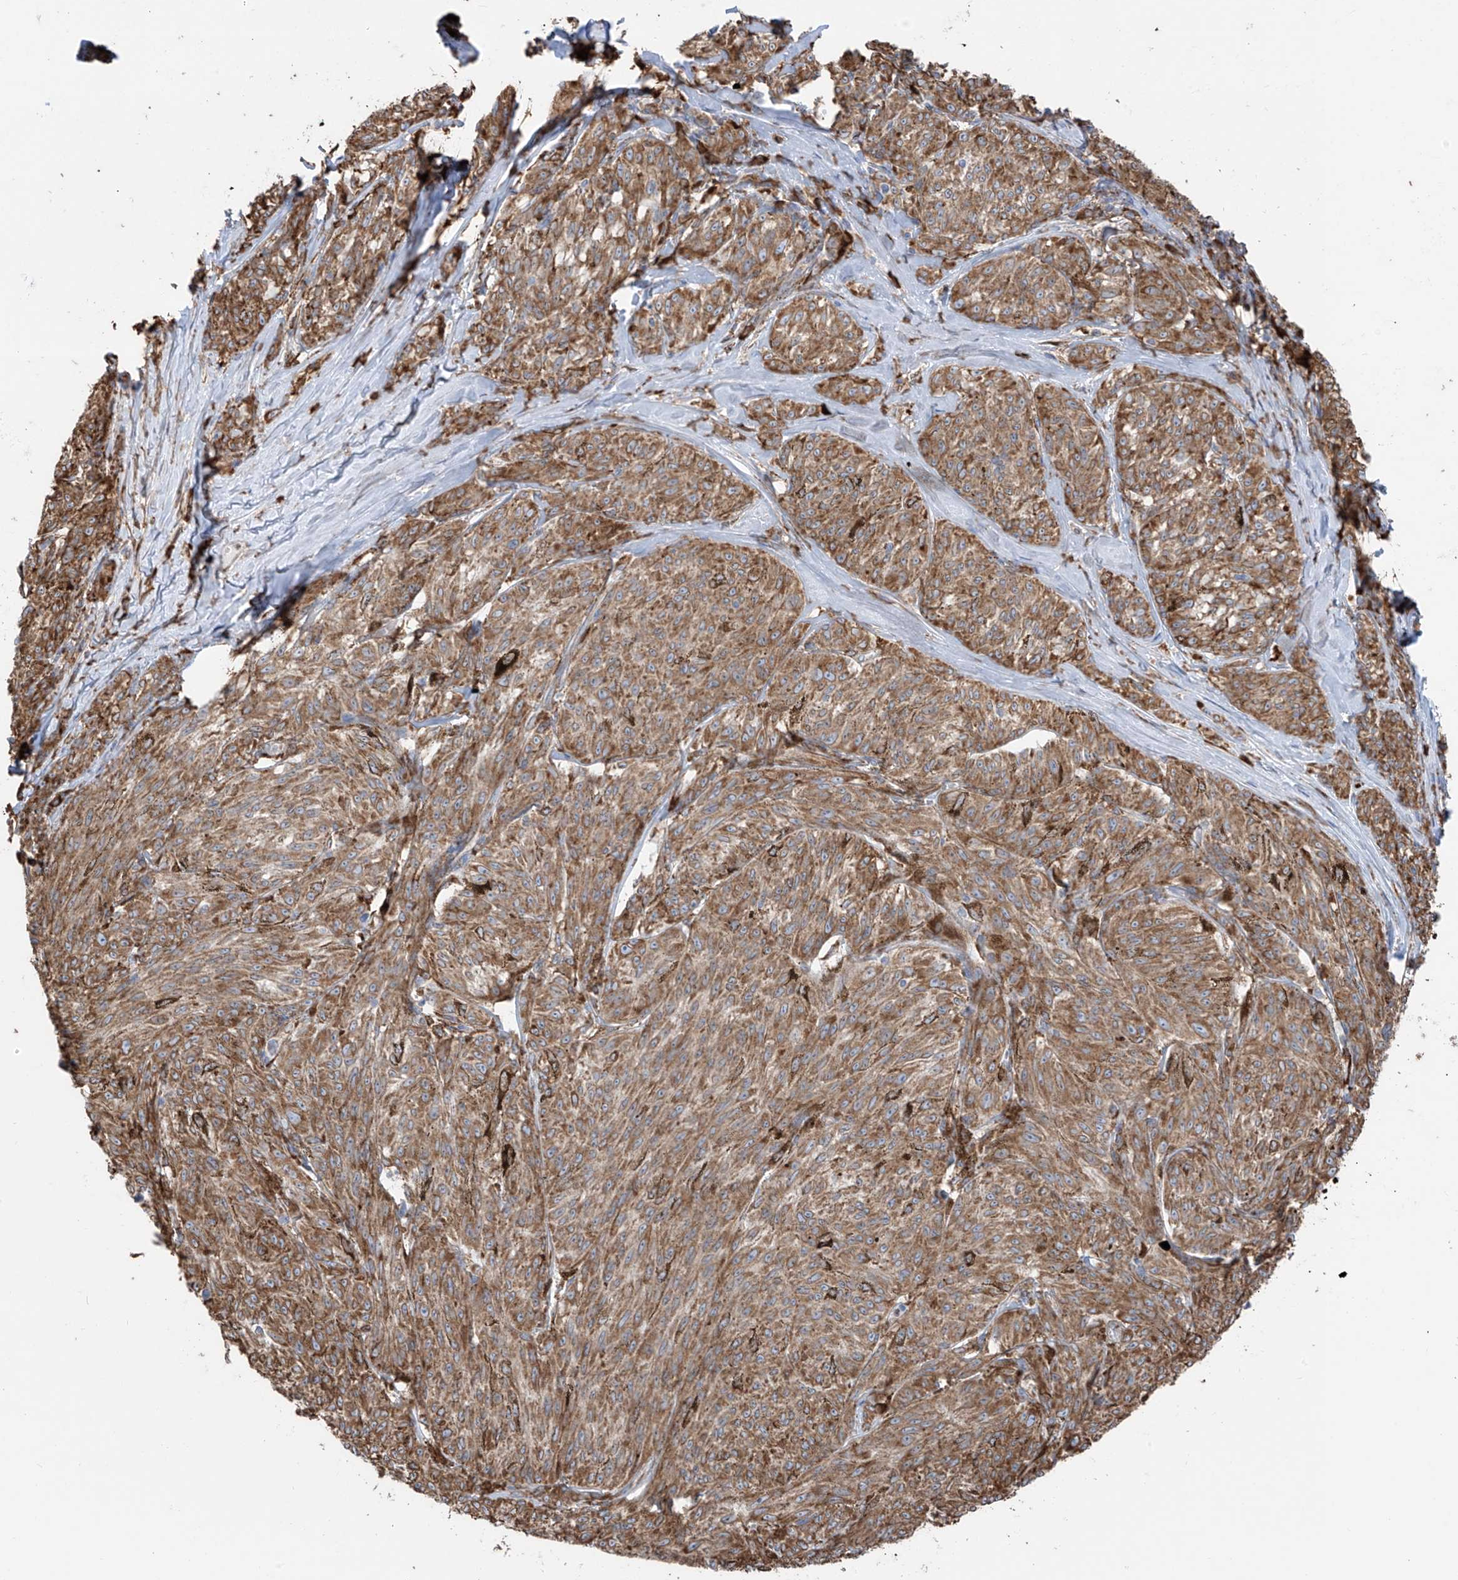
{"staining": {"intensity": "moderate", "quantity": ">75%", "location": "cytoplasmic/membranous"}, "tissue": "melanoma", "cell_type": "Tumor cells", "image_type": "cancer", "snomed": [{"axis": "morphology", "description": "Malignant melanoma, NOS"}, {"axis": "topography", "description": "Skin"}], "caption": "Melanoma stained for a protein (brown) reveals moderate cytoplasmic/membranous positive staining in approximately >75% of tumor cells.", "gene": "ZNF354C", "patient": {"sex": "female", "age": 72}}